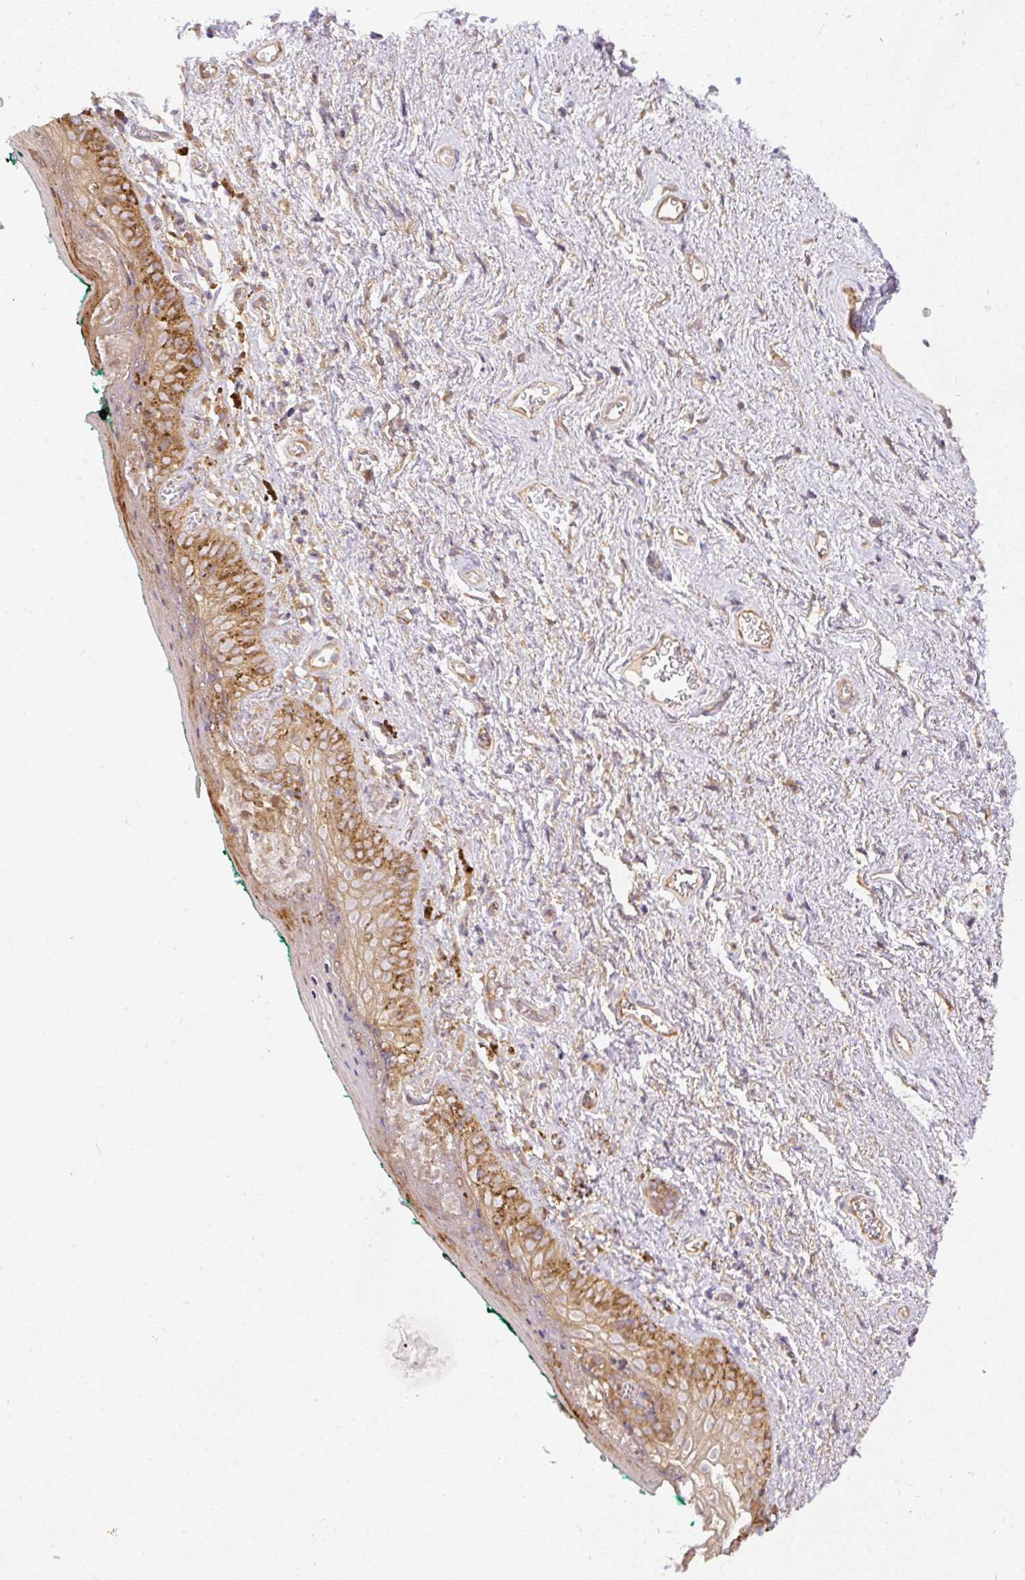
{"staining": {"intensity": "moderate", "quantity": "25%-75%", "location": "cytoplasmic/membranous"}, "tissue": "vagina", "cell_type": "Squamous epithelial cells", "image_type": "normal", "snomed": [{"axis": "morphology", "description": "Normal tissue, NOS"}, {"axis": "topography", "description": "Vulva"}, {"axis": "topography", "description": "Vagina"}, {"axis": "topography", "description": "Peripheral nerve tissue"}], "caption": "IHC (DAB (3,3'-diaminobenzidine)) staining of unremarkable vagina displays moderate cytoplasmic/membranous protein positivity in approximately 25%-75% of squamous epithelial cells.", "gene": "DAPK1", "patient": {"sex": "female", "age": 66}}